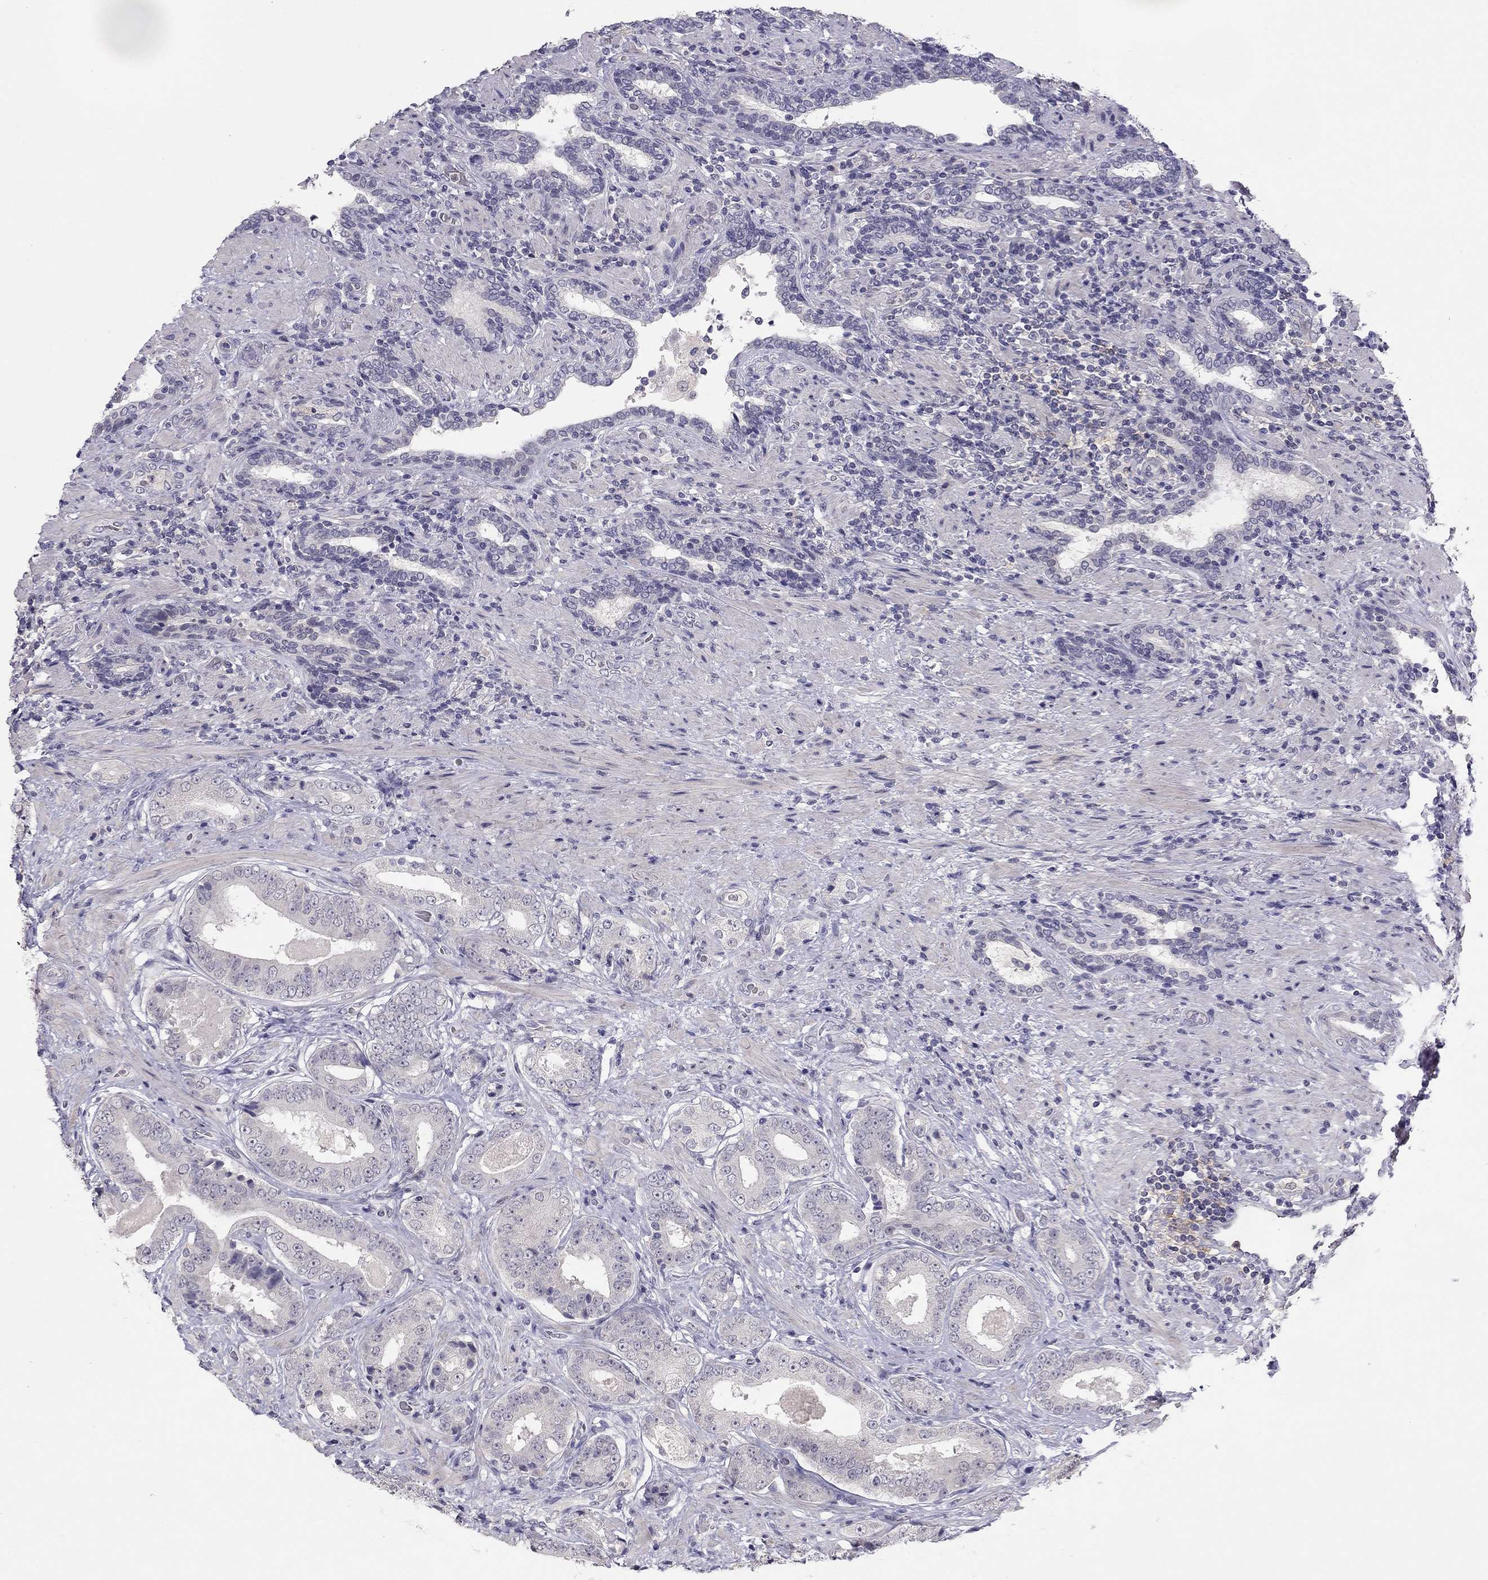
{"staining": {"intensity": "negative", "quantity": "none", "location": "none"}, "tissue": "prostate cancer", "cell_type": "Tumor cells", "image_type": "cancer", "snomed": [{"axis": "morphology", "description": "Adenocarcinoma, Low grade"}, {"axis": "topography", "description": "Prostate and seminal vesicle, NOS"}], "caption": "The photomicrograph reveals no significant staining in tumor cells of prostate cancer.", "gene": "ADORA2A", "patient": {"sex": "male", "age": 61}}